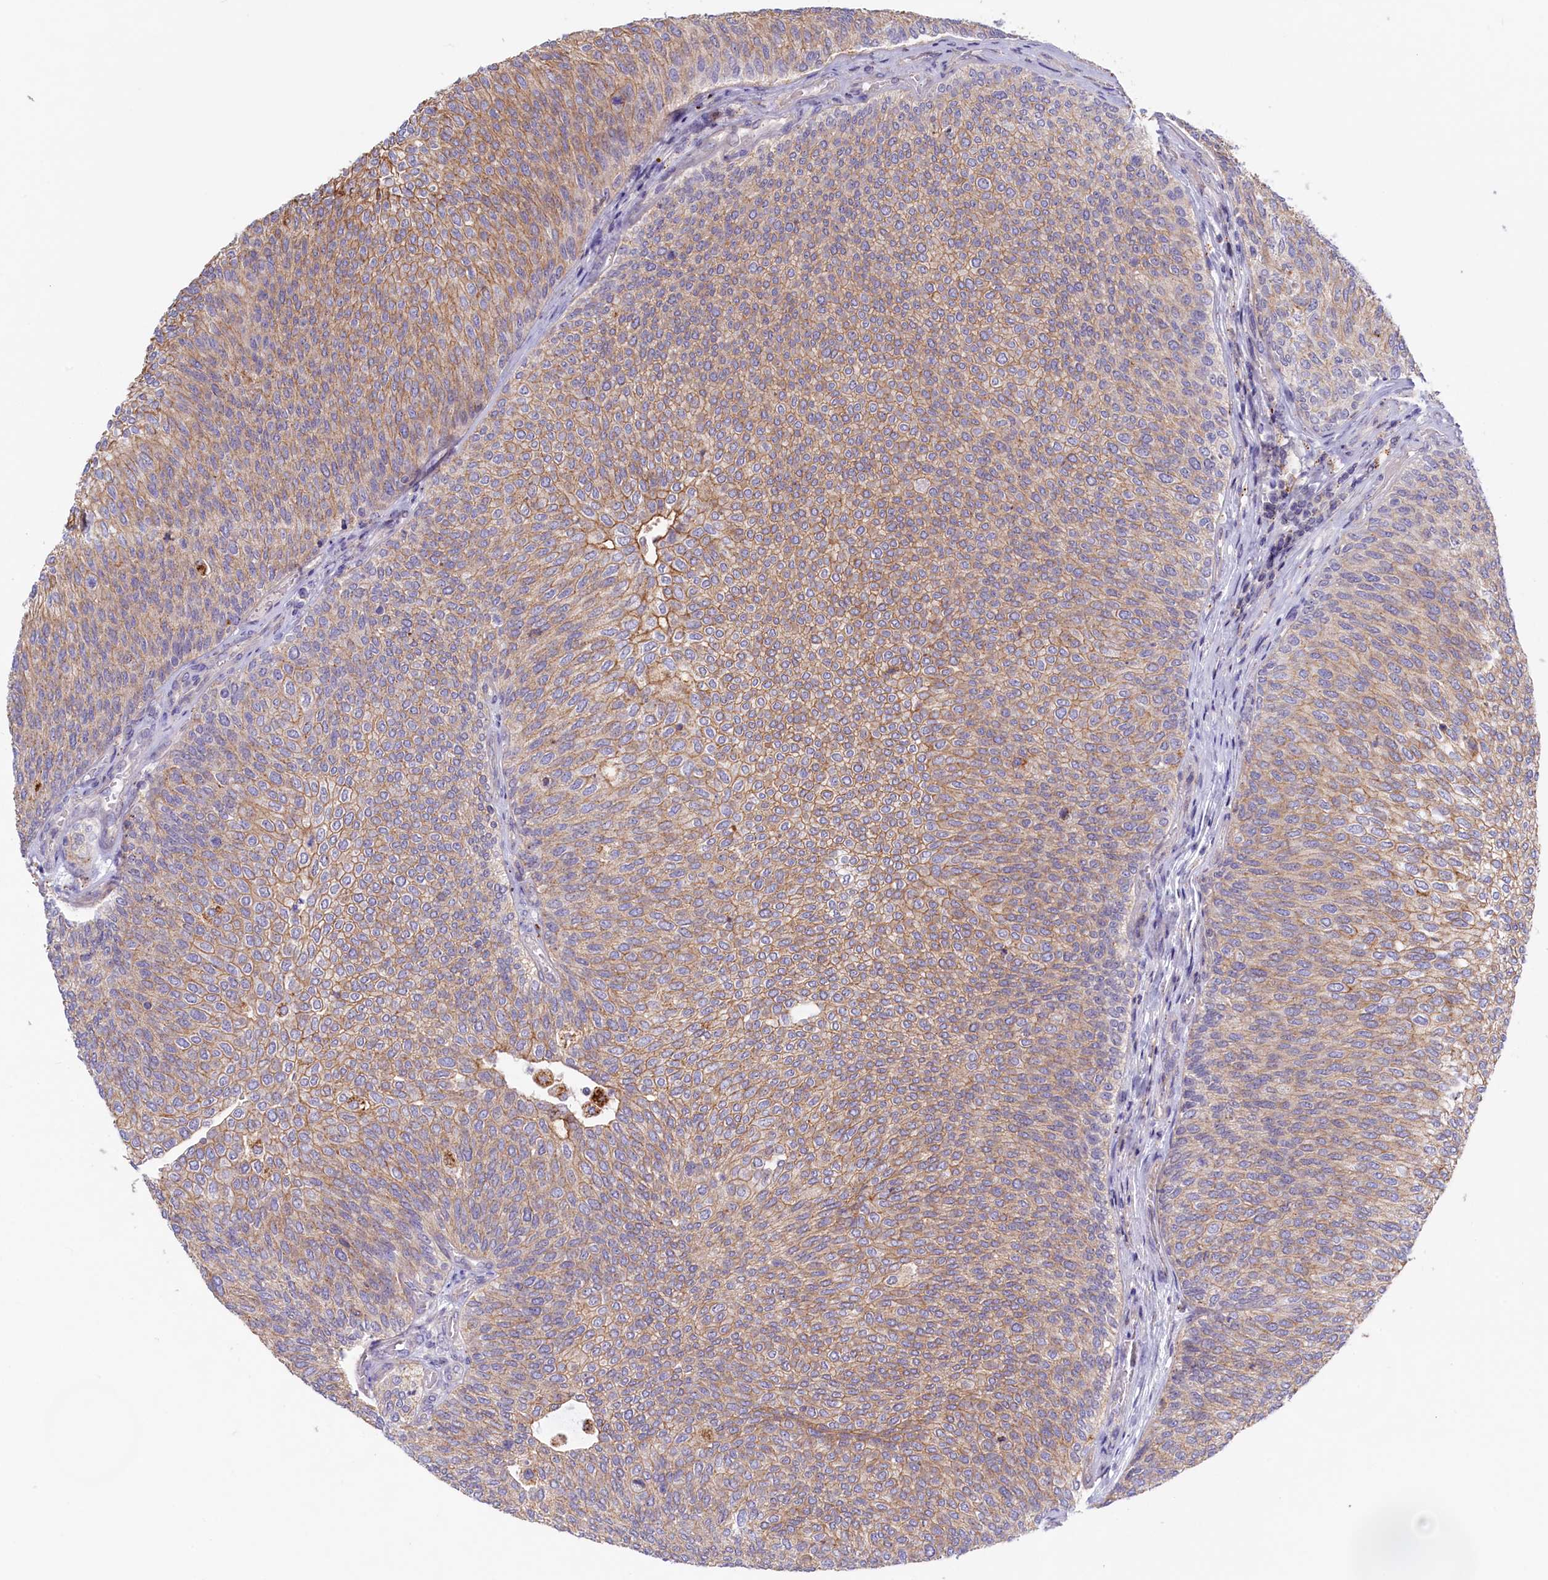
{"staining": {"intensity": "weak", "quantity": "25%-75%", "location": "cytoplasmic/membranous"}, "tissue": "urothelial cancer", "cell_type": "Tumor cells", "image_type": "cancer", "snomed": [{"axis": "morphology", "description": "Urothelial carcinoma, Low grade"}, {"axis": "topography", "description": "Urinary bladder"}], "caption": "About 25%-75% of tumor cells in human urothelial cancer display weak cytoplasmic/membranous protein staining as visualized by brown immunohistochemical staining.", "gene": "HYKK", "patient": {"sex": "female", "age": 79}}